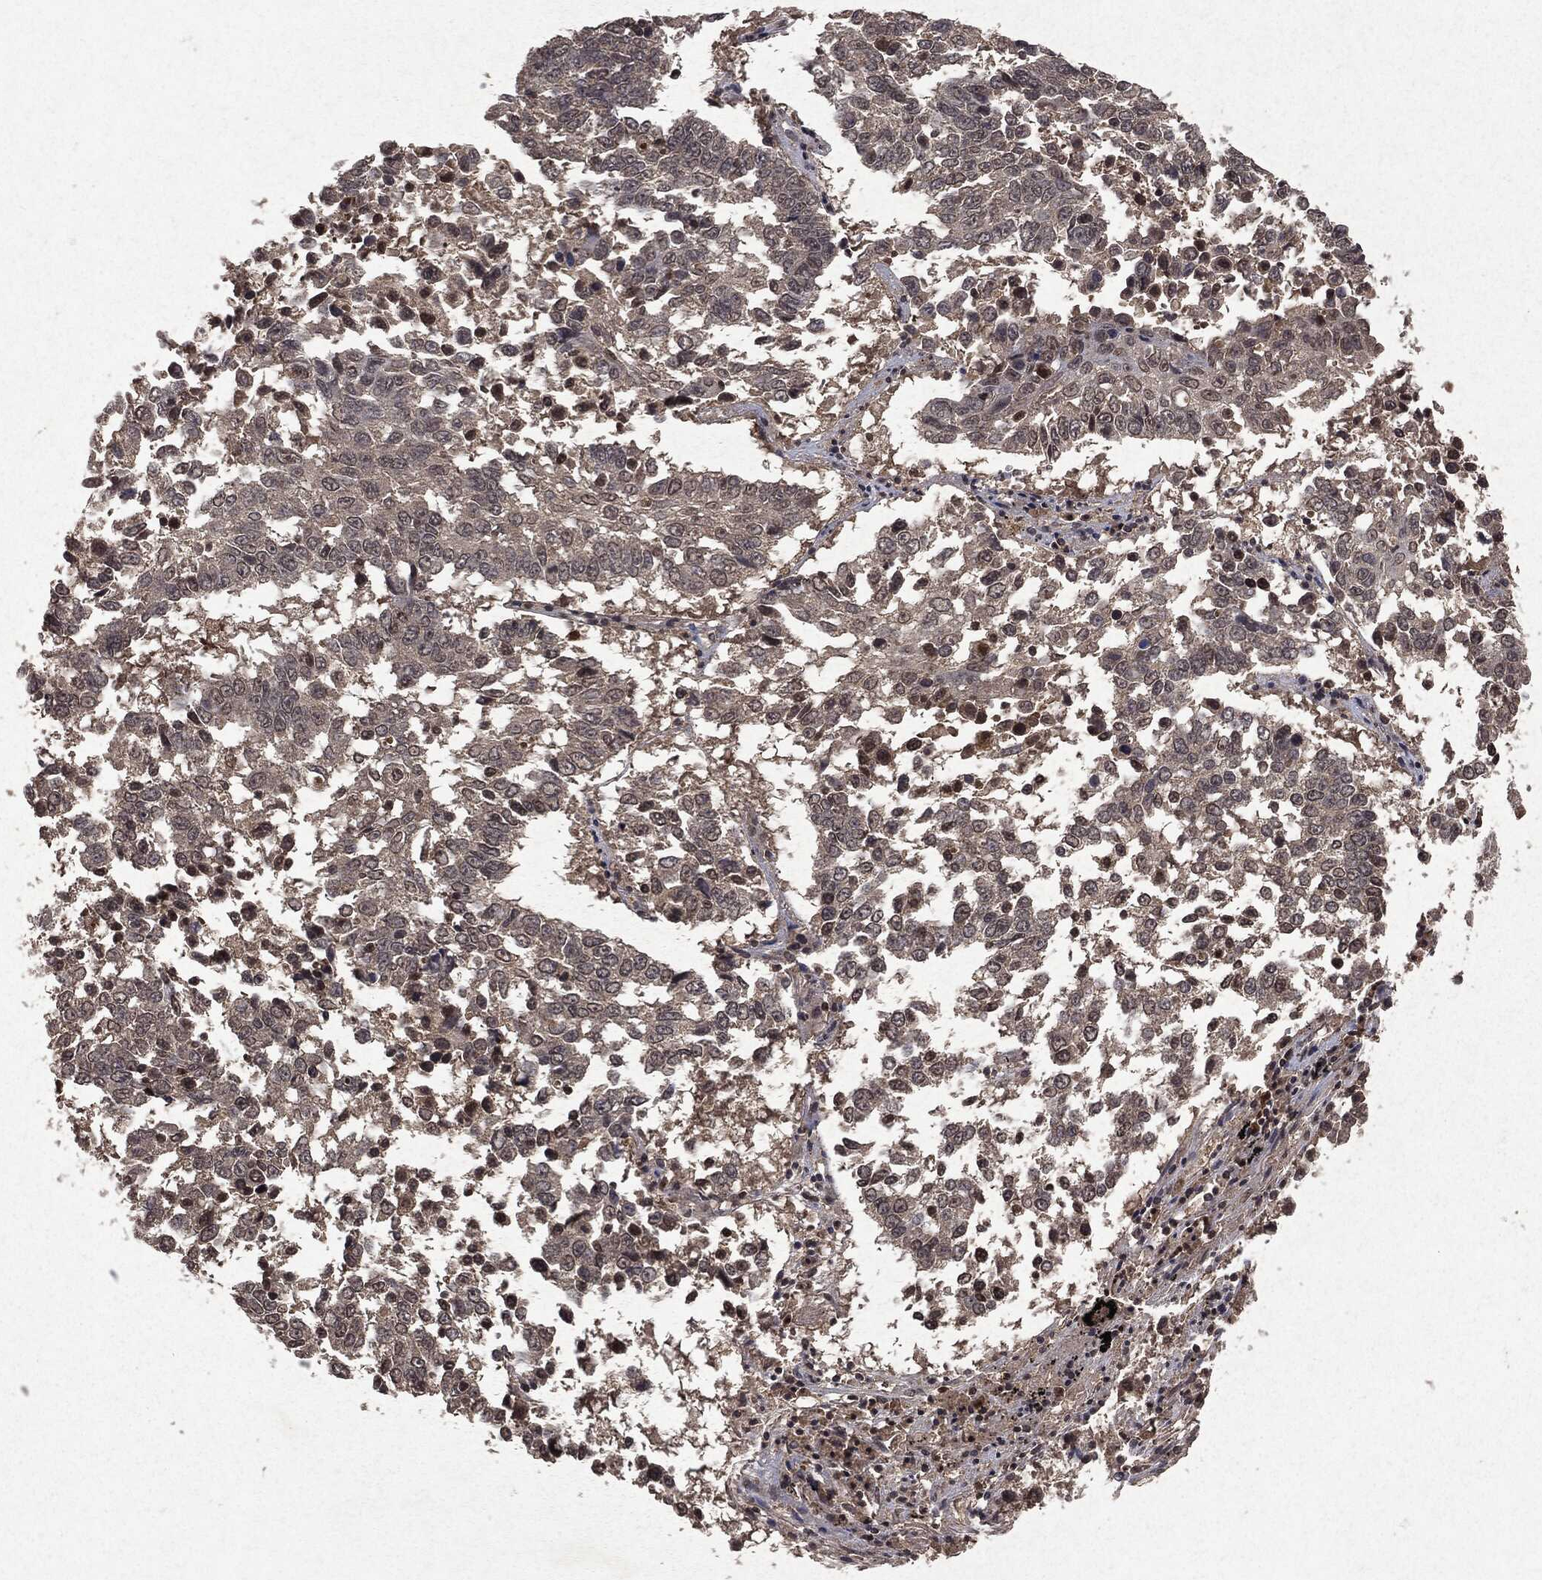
{"staining": {"intensity": "negative", "quantity": "none", "location": "none"}, "tissue": "lung cancer", "cell_type": "Tumor cells", "image_type": "cancer", "snomed": [{"axis": "morphology", "description": "Squamous cell carcinoma, NOS"}, {"axis": "topography", "description": "Lung"}], "caption": "Lung cancer was stained to show a protein in brown. There is no significant positivity in tumor cells. (DAB (3,3'-diaminobenzidine) immunohistochemistry (IHC) with hematoxylin counter stain).", "gene": "PEBP1", "patient": {"sex": "male", "age": 82}}